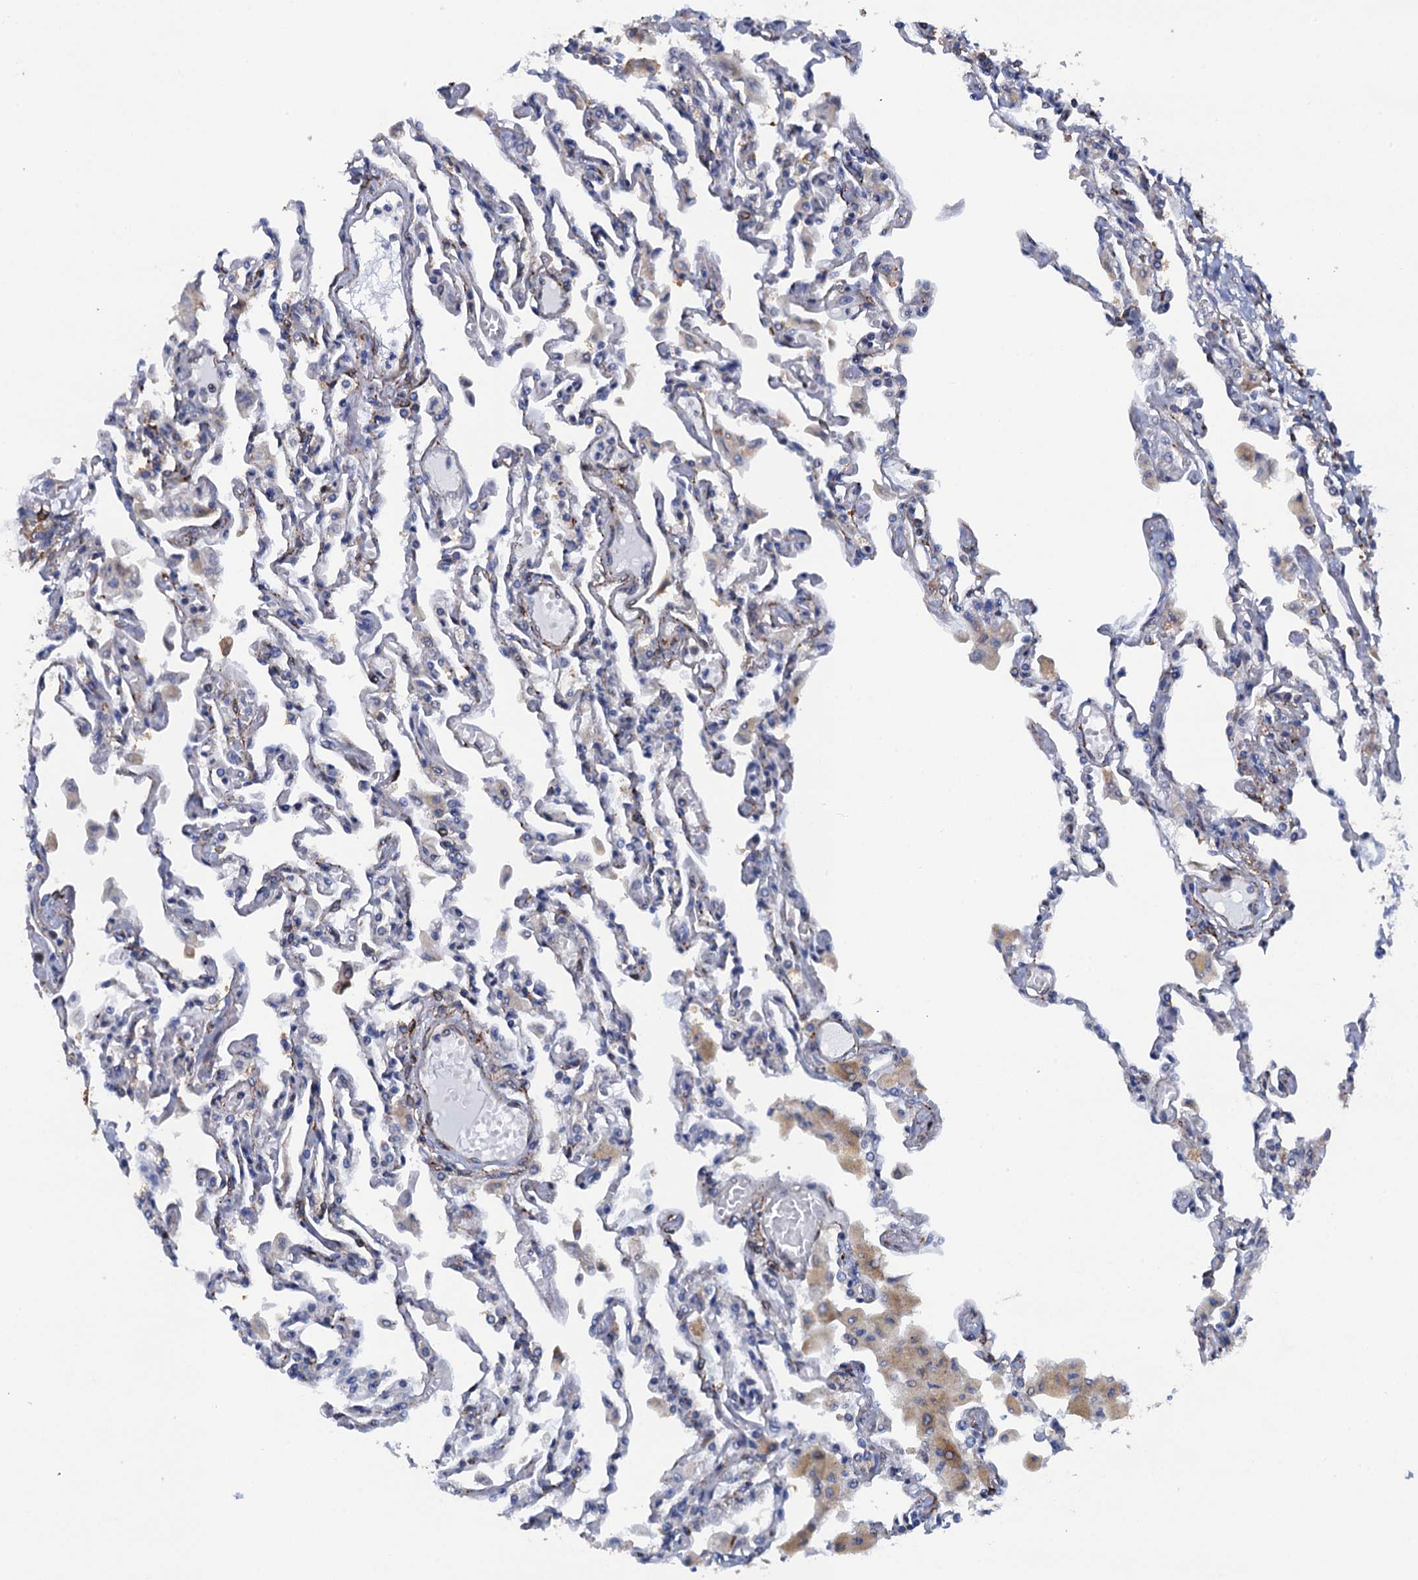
{"staining": {"intensity": "negative", "quantity": "none", "location": "none"}, "tissue": "lung", "cell_type": "Alveolar cells", "image_type": "normal", "snomed": [{"axis": "morphology", "description": "Normal tissue, NOS"}, {"axis": "topography", "description": "Bronchus"}, {"axis": "topography", "description": "Lung"}], "caption": "Lung stained for a protein using immunohistochemistry (IHC) demonstrates no expression alveolar cells.", "gene": "POGLUT3", "patient": {"sex": "female", "age": 49}}